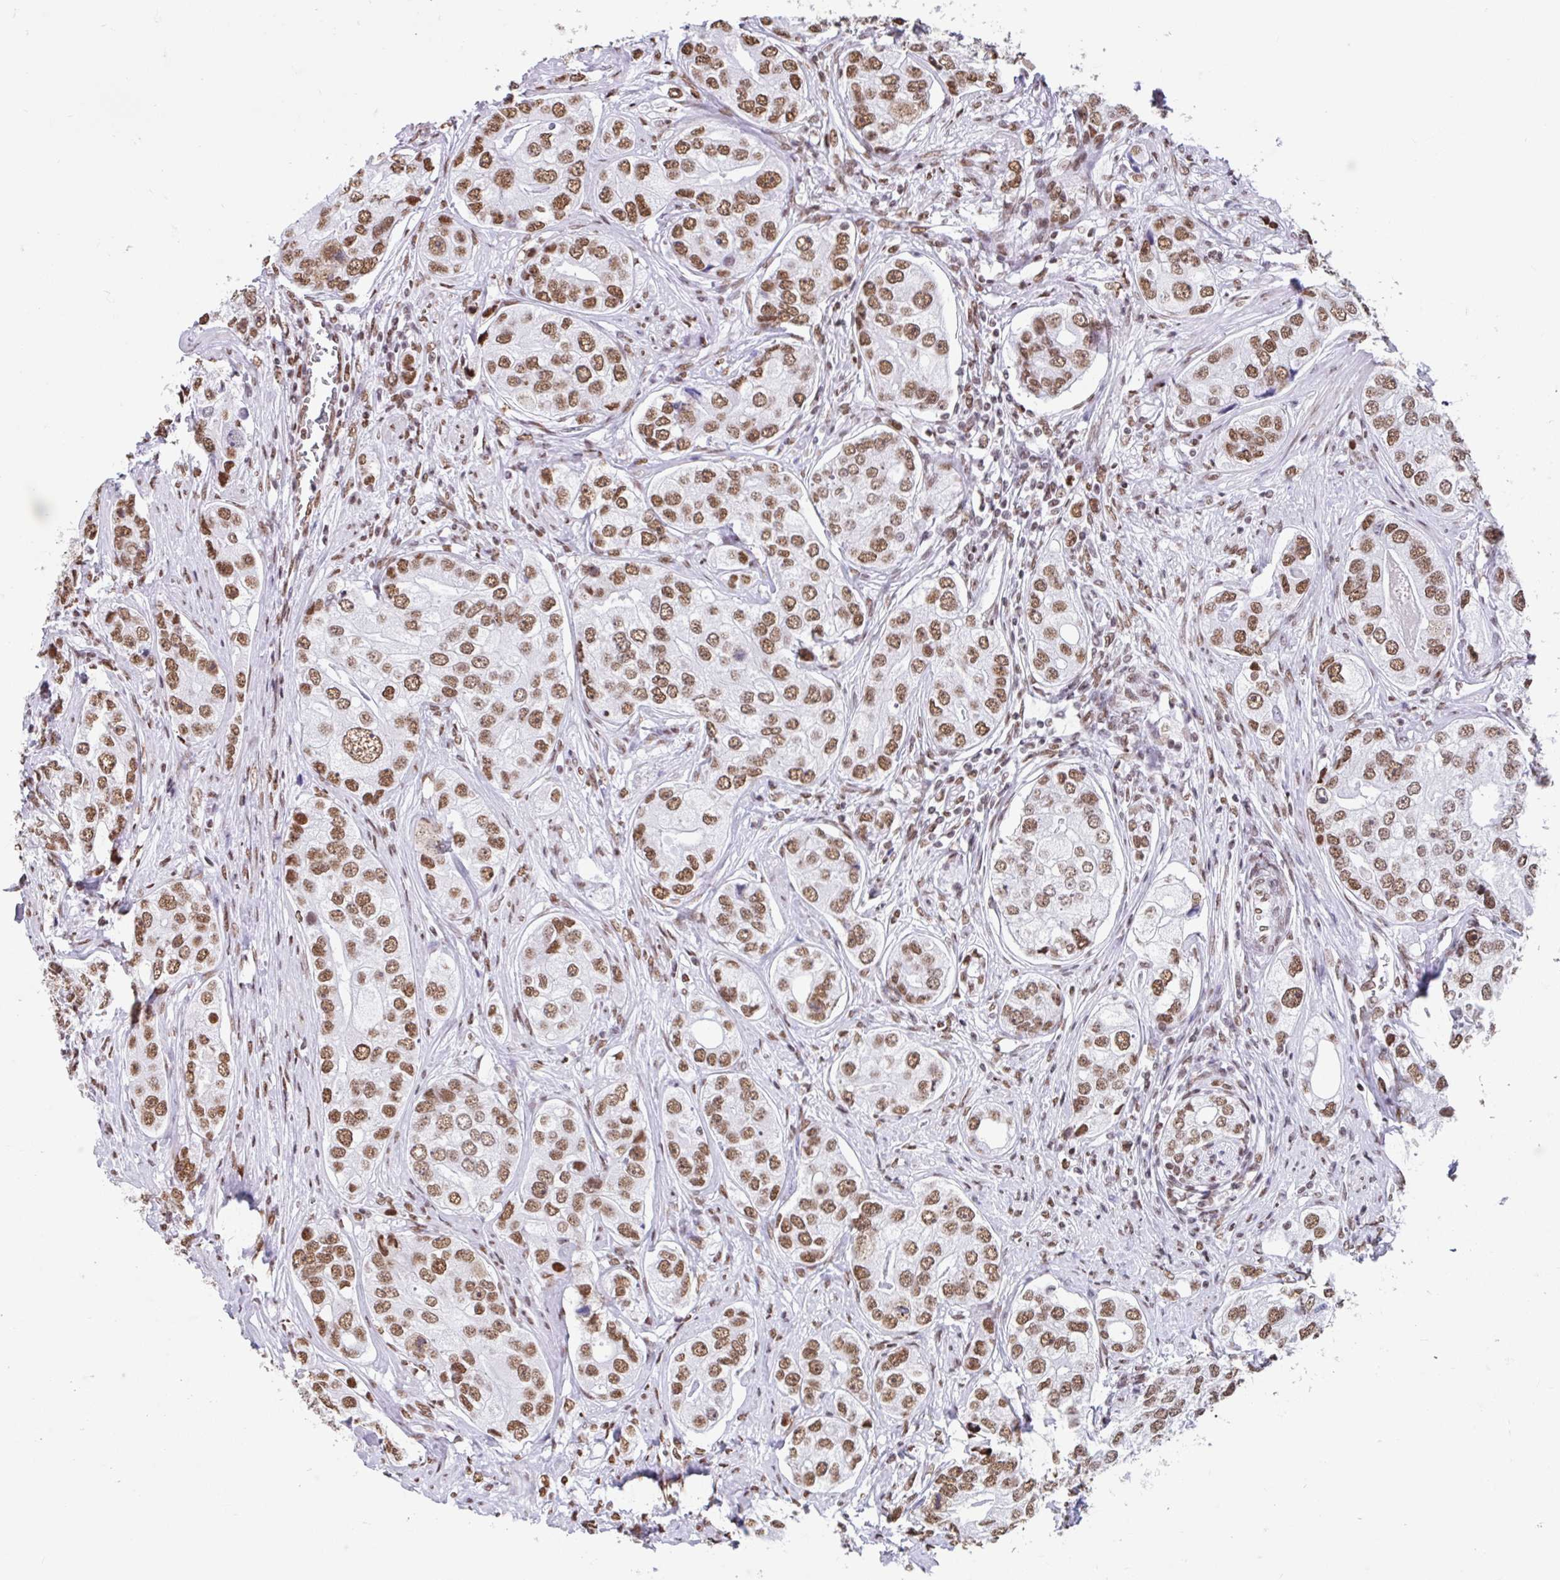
{"staining": {"intensity": "moderate", "quantity": ">75%", "location": "nuclear"}, "tissue": "prostate cancer", "cell_type": "Tumor cells", "image_type": "cancer", "snomed": [{"axis": "morphology", "description": "Adenocarcinoma, High grade"}, {"axis": "topography", "description": "Prostate"}], "caption": "Protein analysis of prostate adenocarcinoma (high-grade) tissue displays moderate nuclear positivity in approximately >75% of tumor cells.", "gene": "KHDRBS1", "patient": {"sex": "male", "age": 60}}